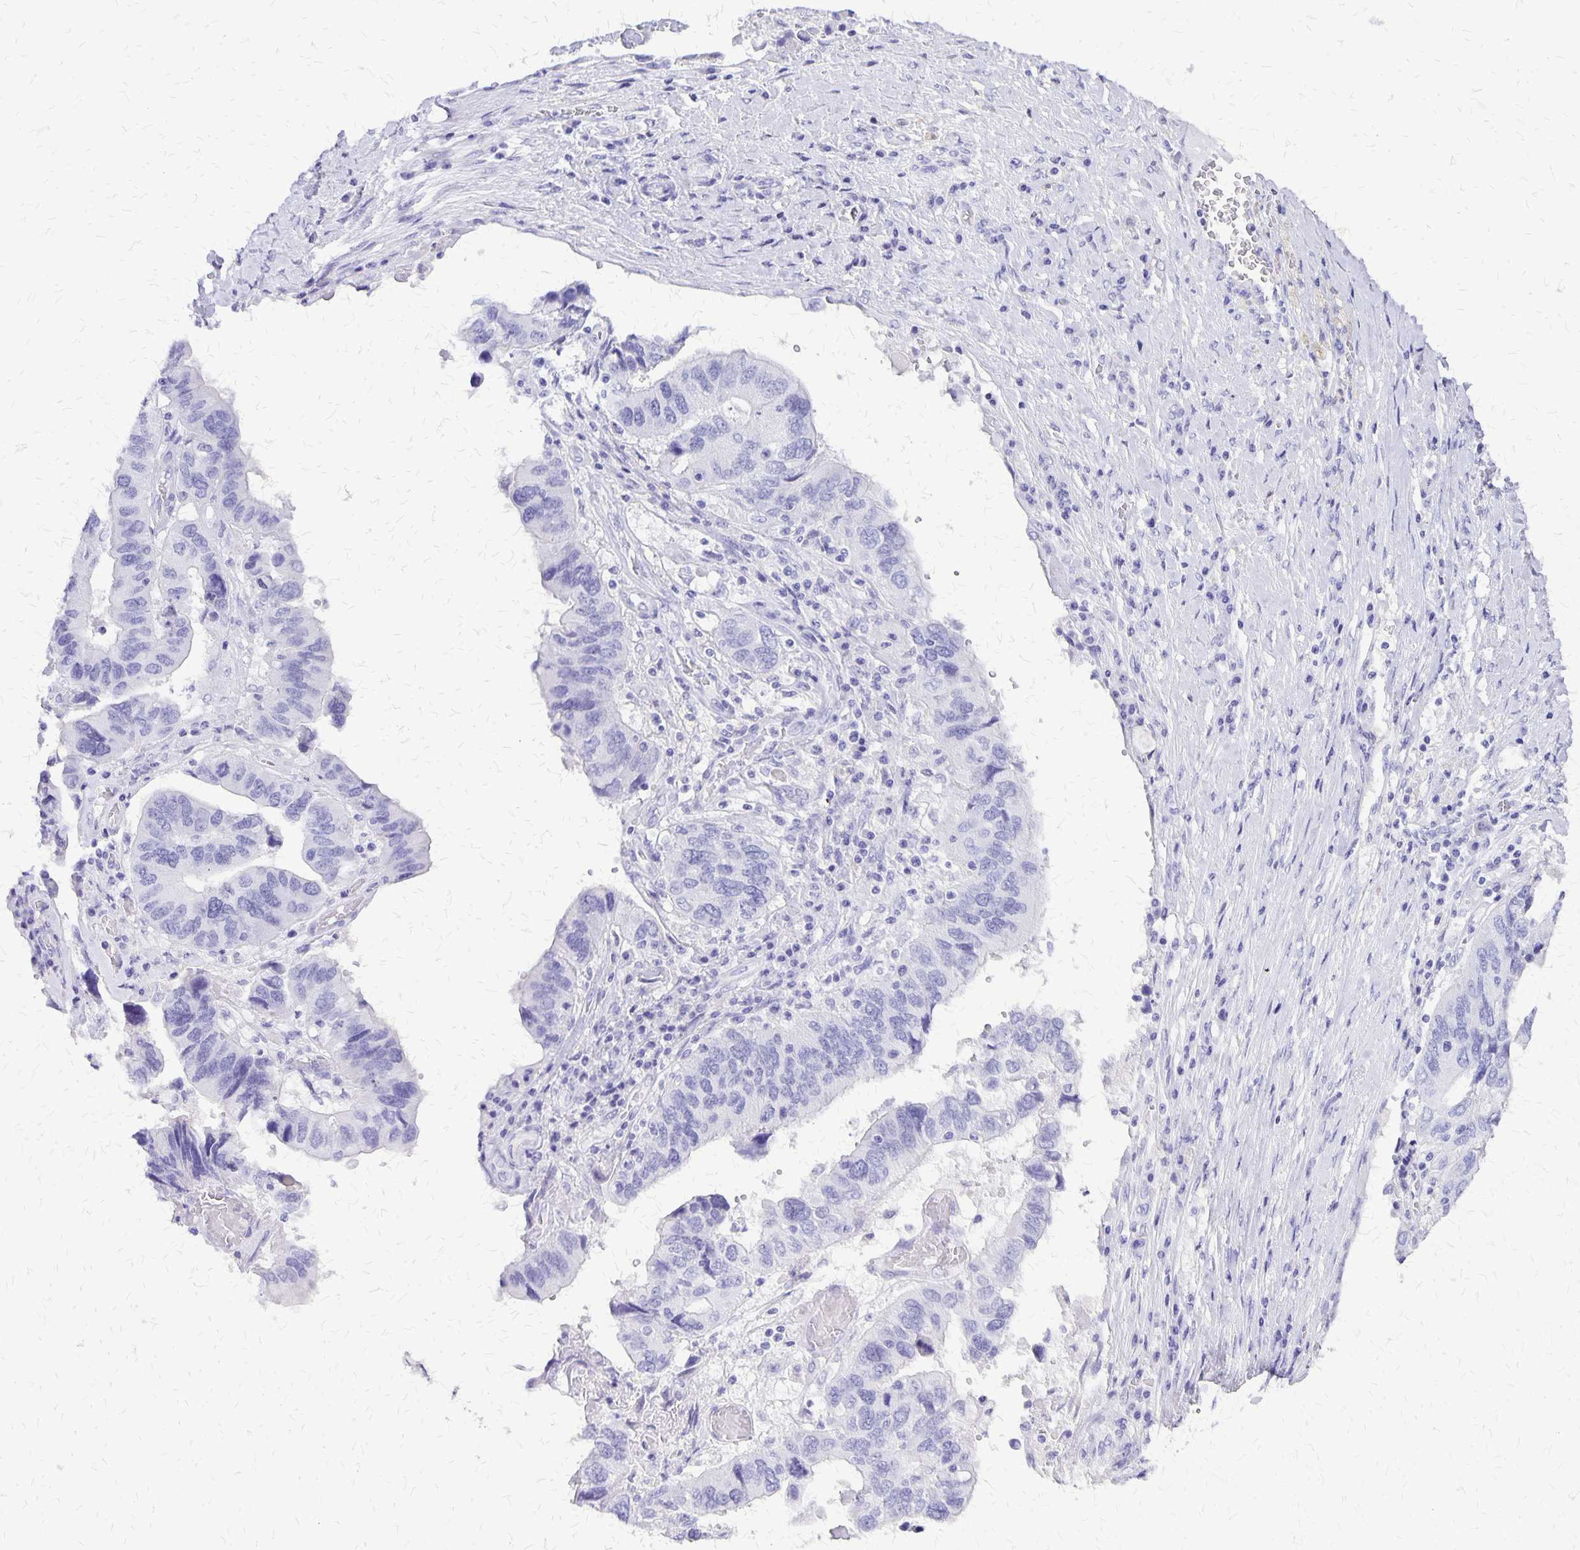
{"staining": {"intensity": "negative", "quantity": "none", "location": "none"}, "tissue": "ovarian cancer", "cell_type": "Tumor cells", "image_type": "cancer", "snomed": [{"axis": "morphology", "description": "Cystadenocarcinoma, serous, NOS"}, {"axis": "topography", "description": "Ovary"}], "caption": "Immunohistochemistry image of ovarian serous cystadenocarcinoma stained for a protein (brown), which exhibits no staining in tumor cells. Brightfield microscopy of immunohistochemistry (IHC) stained with DAB (brown) and hematoxylin (blue), captured at high magnification.", "gene": "SLC13A2", "patient": {"sex": "female", "age": 79}}